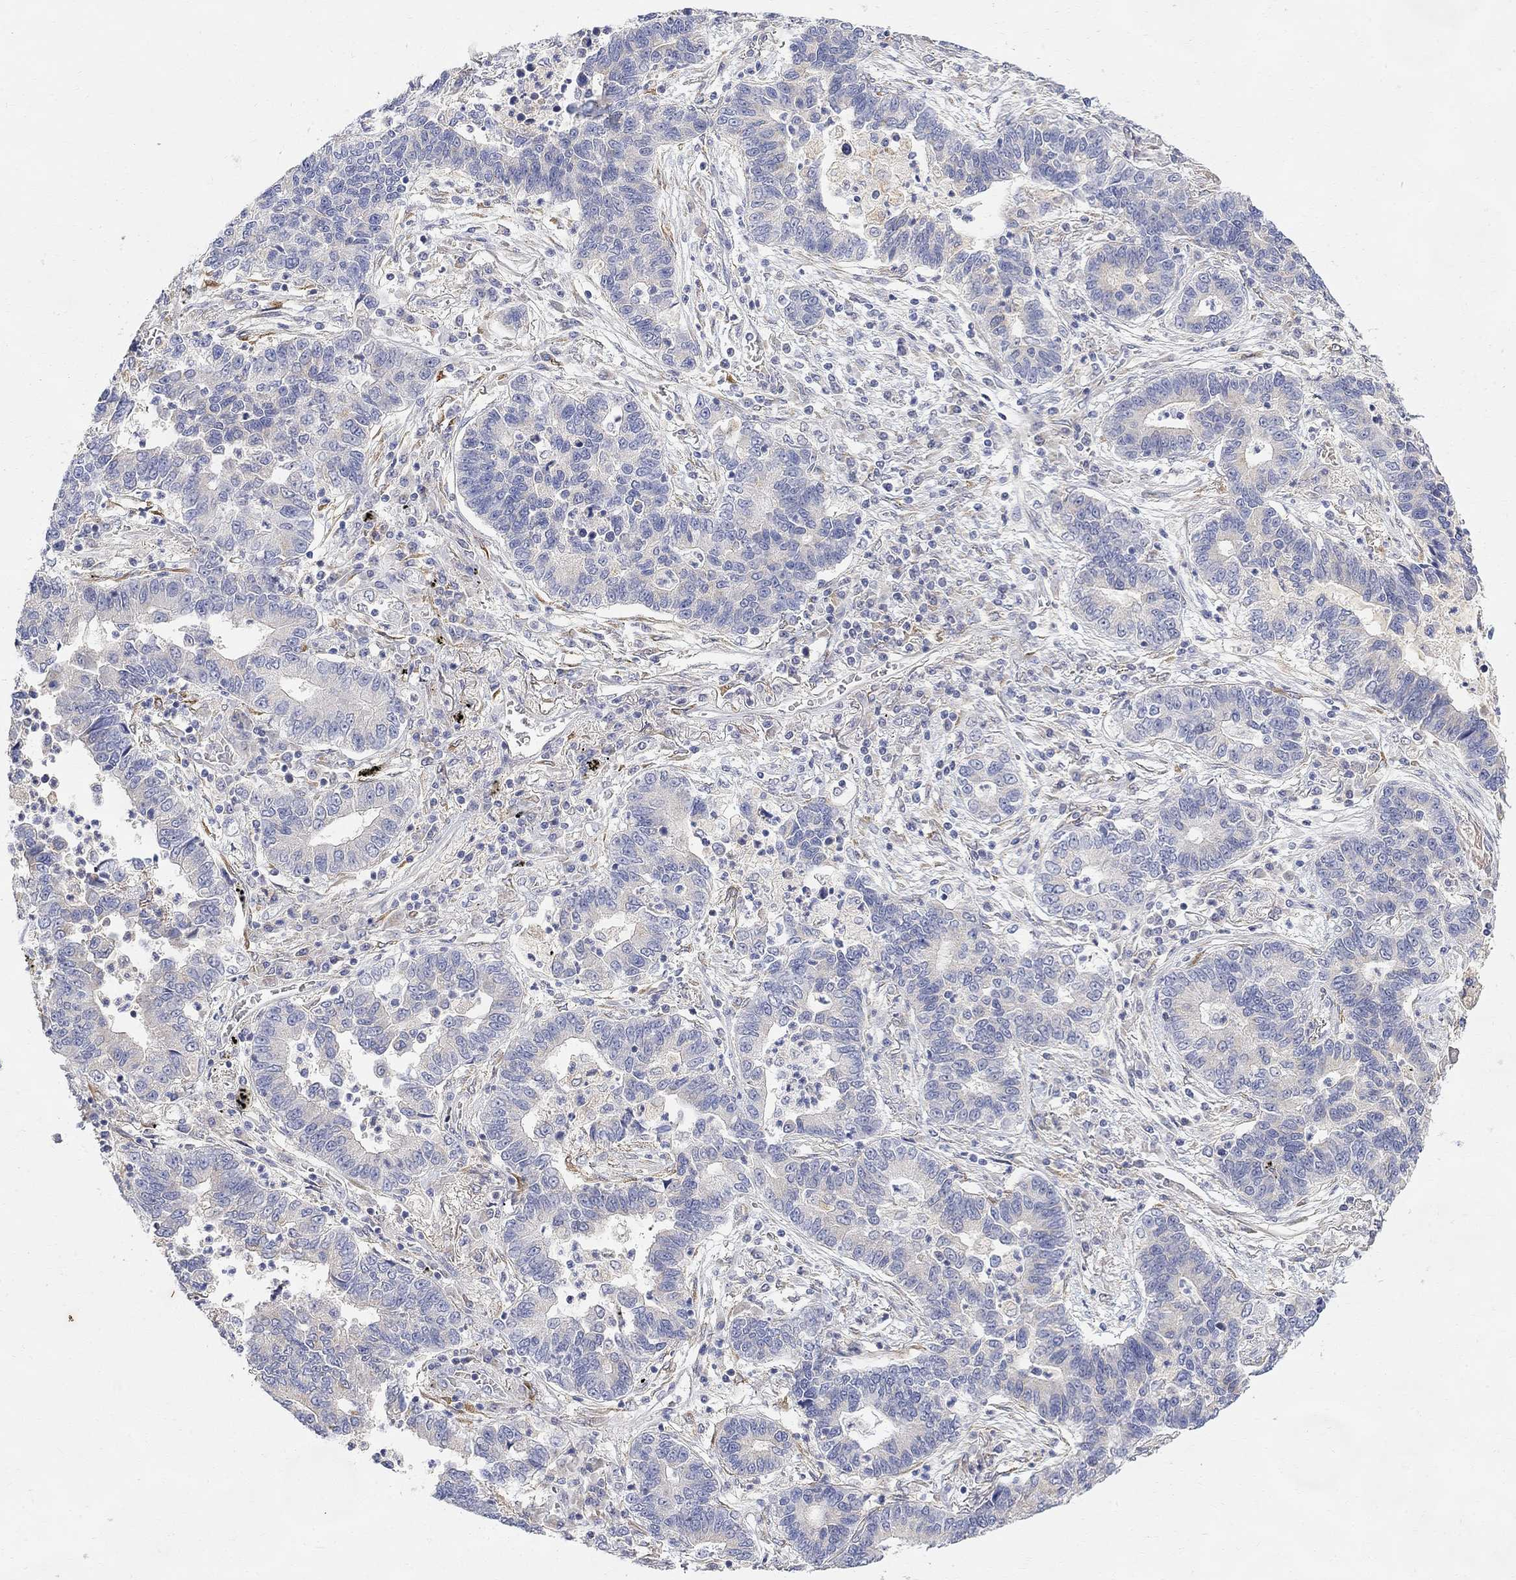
{"staining": {"intensity": "negative", "quantity": "none", "location": "none"}, "tissue": "lung cancer", "cell_type": "Tumor cells", "image_type": "cancer", "snomed": [{"axis": "morphology", "description": "Adenocarcinoma, NOS"}, {"axis": "topography", "description": "Lung"}], "caption": "Lung cancer (adenocarcinoma) stained for a protein using IHC shows no positivity tumor cells.", "gene": "FNDC5", "patient": {"sex": "female", "age": 57}}